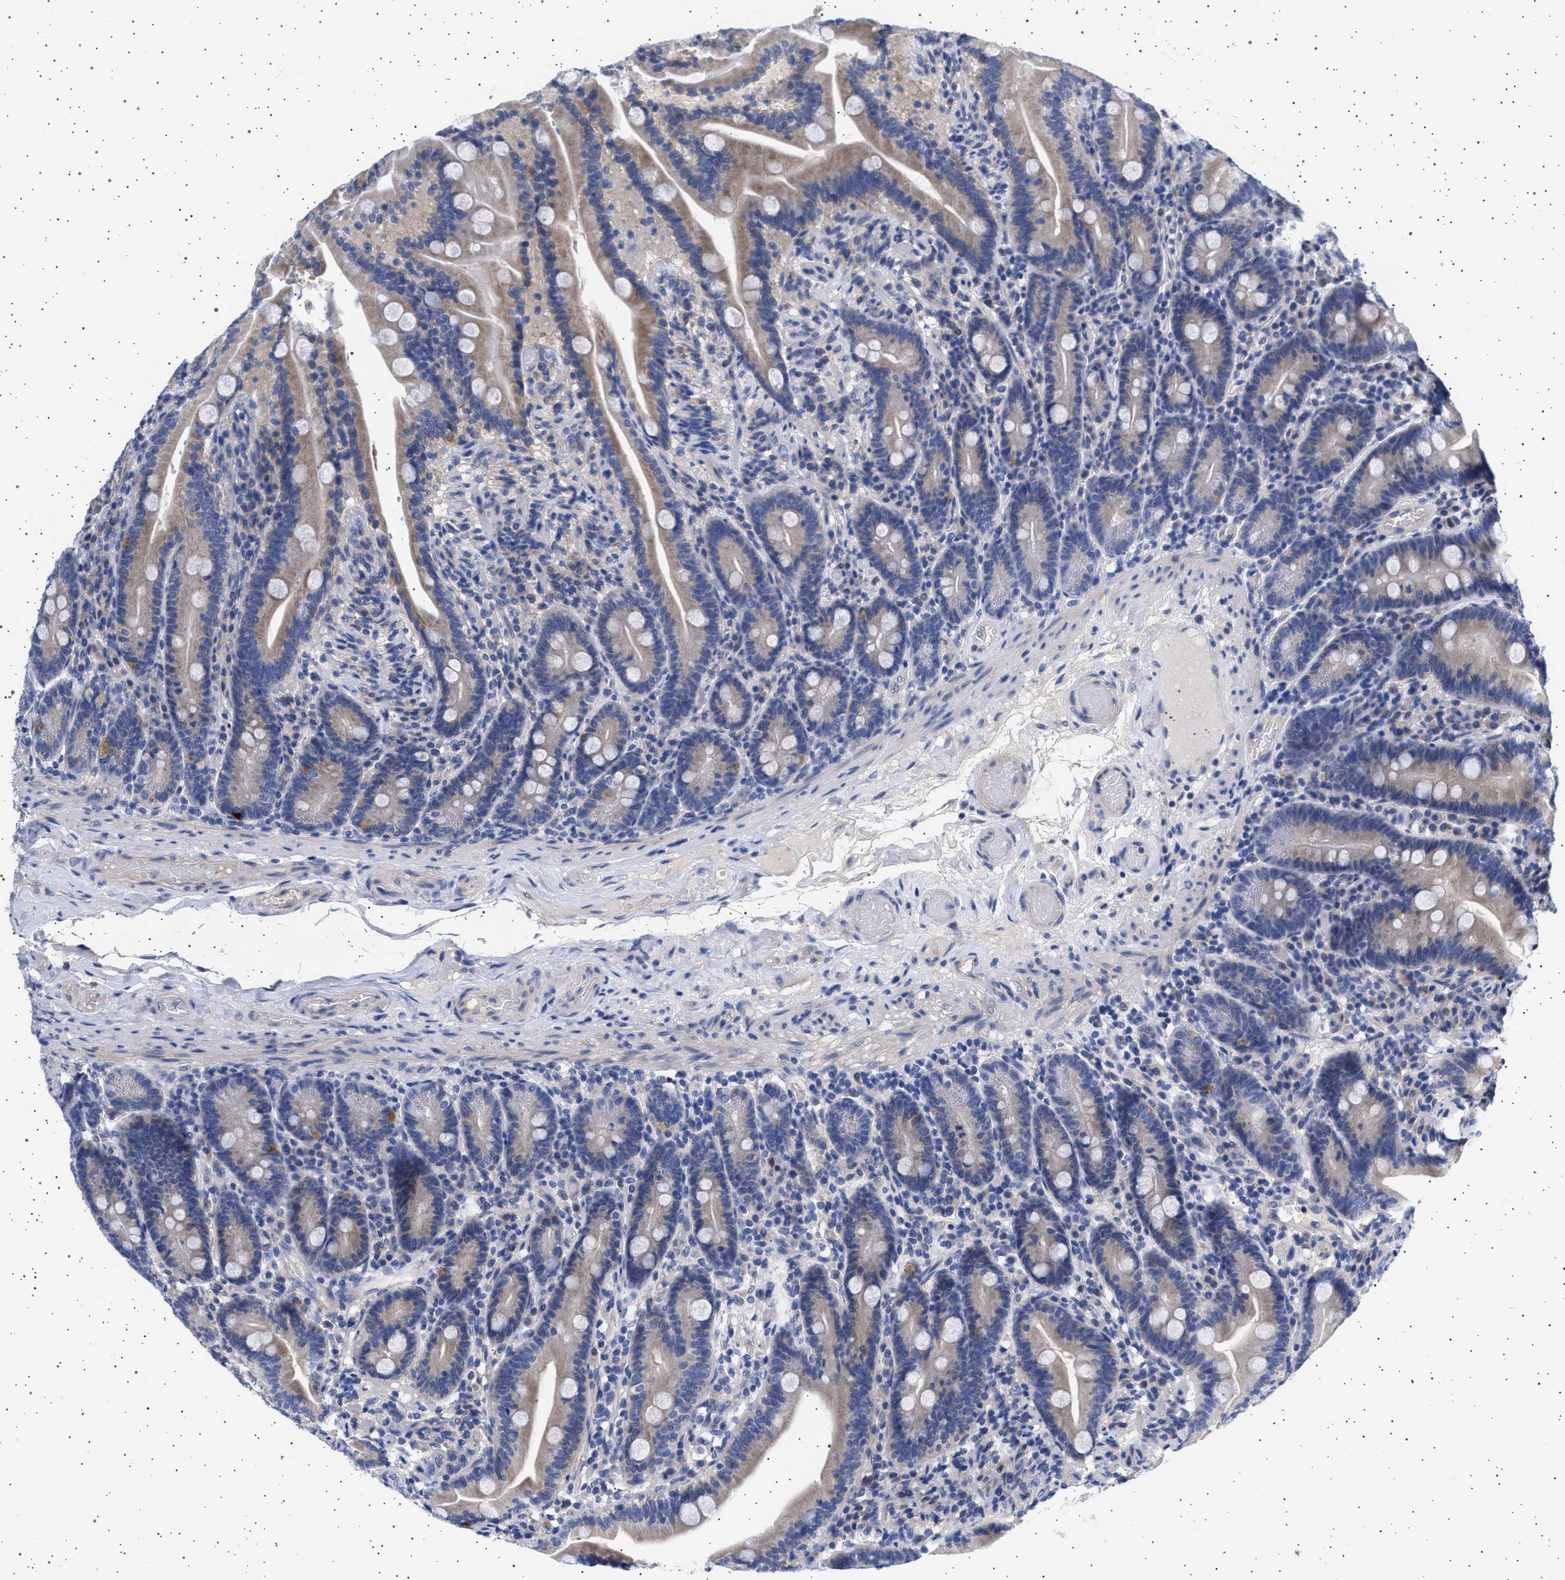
{"staining": {"intensity": "weak", "quantity": "25%-75%", "location": "cytoplasmic/membranous"}, "tissue": "duodenum", "cell_type": "Glandular cells", "image_type": "normal", "snomed": [{"axis": "morphology", "description": "Normal tissue, NOS"}, {"axis": "topography", "description": "Duodenum"}], "caption": "IHC (DAB) staining of benign human duodenum displays weak cytoplasmic/membranous protein expression in about 25%-75% of glandular cells.", "gene": "TRMT10B", "patient": {"sex": "male", "age": 54}}